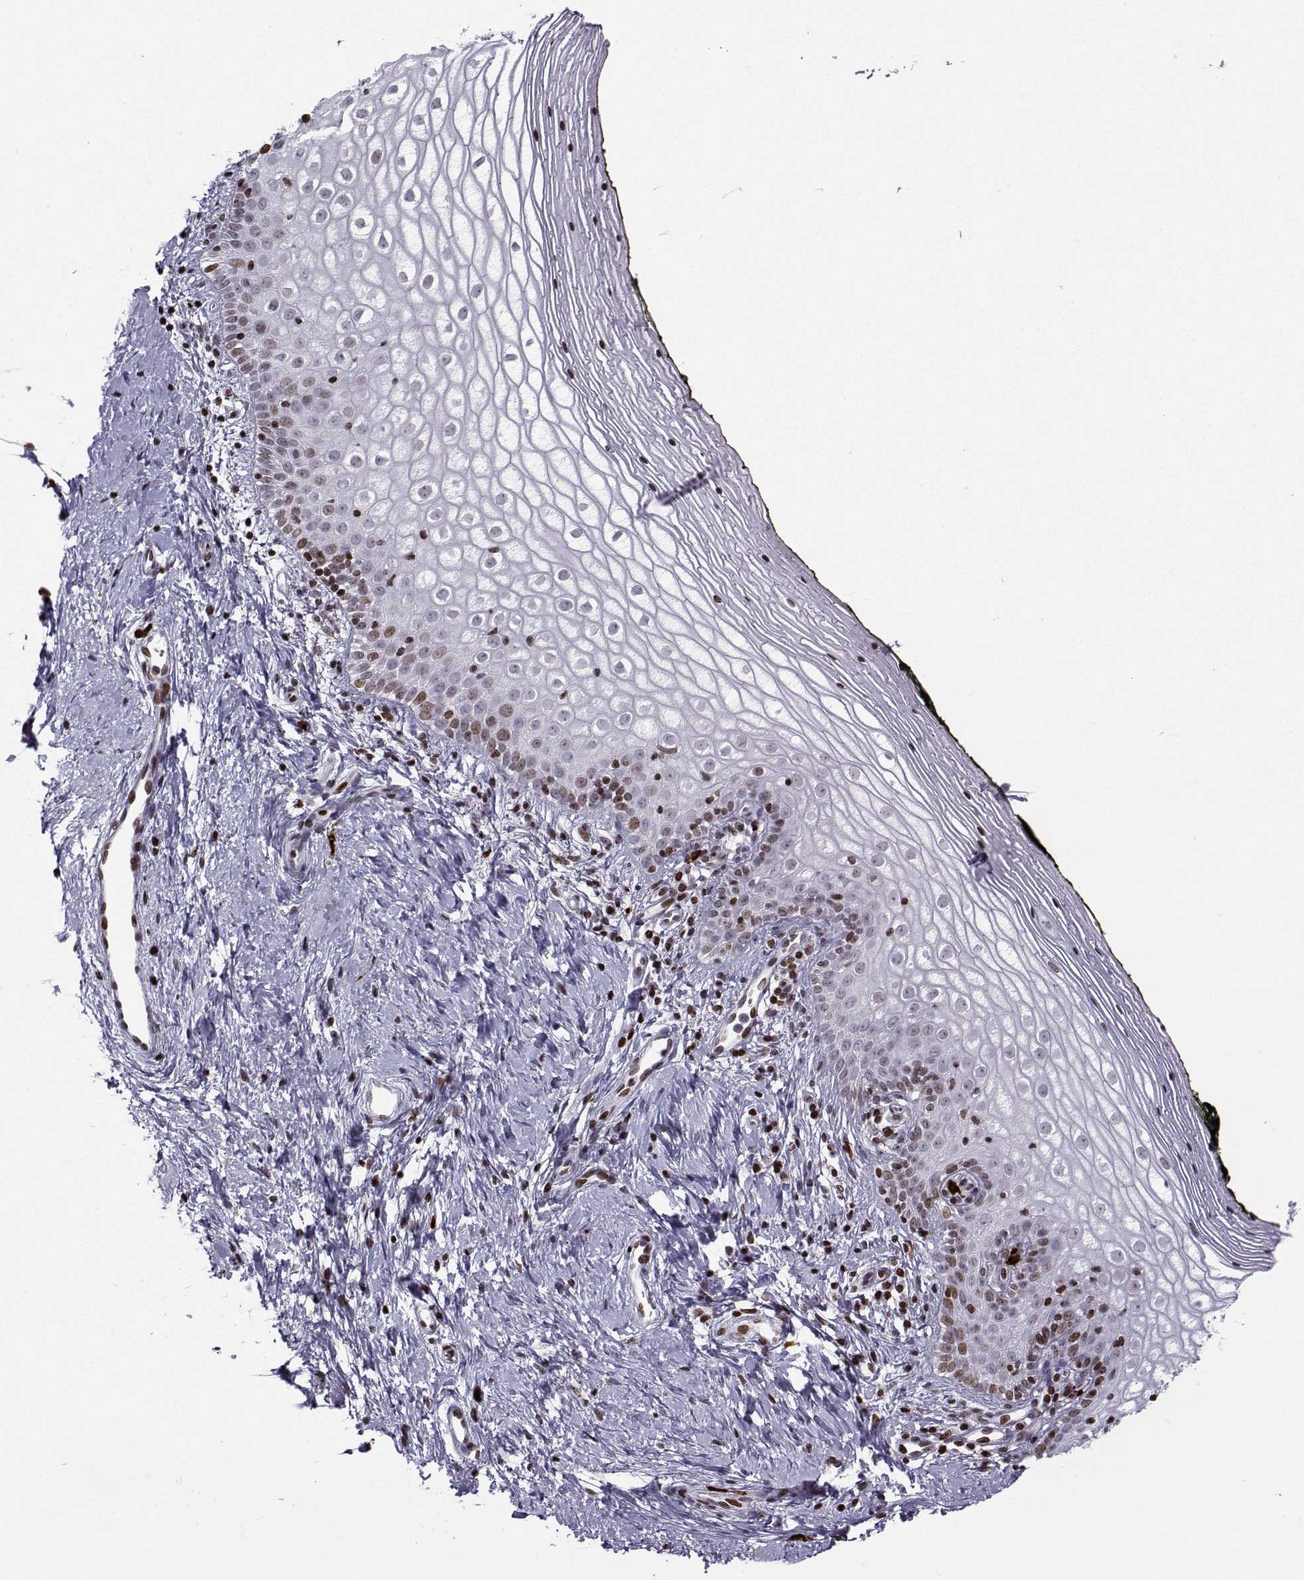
{"staining": {"intensity": "moderate", "quantity": "25%-75%", "location": "nuclear"}, "tissue": "vagina", "cell_type": "Squamous epithelial cells", "image_type": "normal", "snomed": [{"axis": "morphology", "description": "Normal tissue, NOS"}, {"axis": "topography", "description": "Vagina"}], "caption": "A brown stain highlights moderate nuclear staining of a protein in squamous epithelial cells of benign vagina. Using DAB (brown) and hematoxylin (blue) stains, captured at high magnification using brightfield microscopy.", "gene": "ZNF19", "patient": {"sex": "female", "age": 47}}